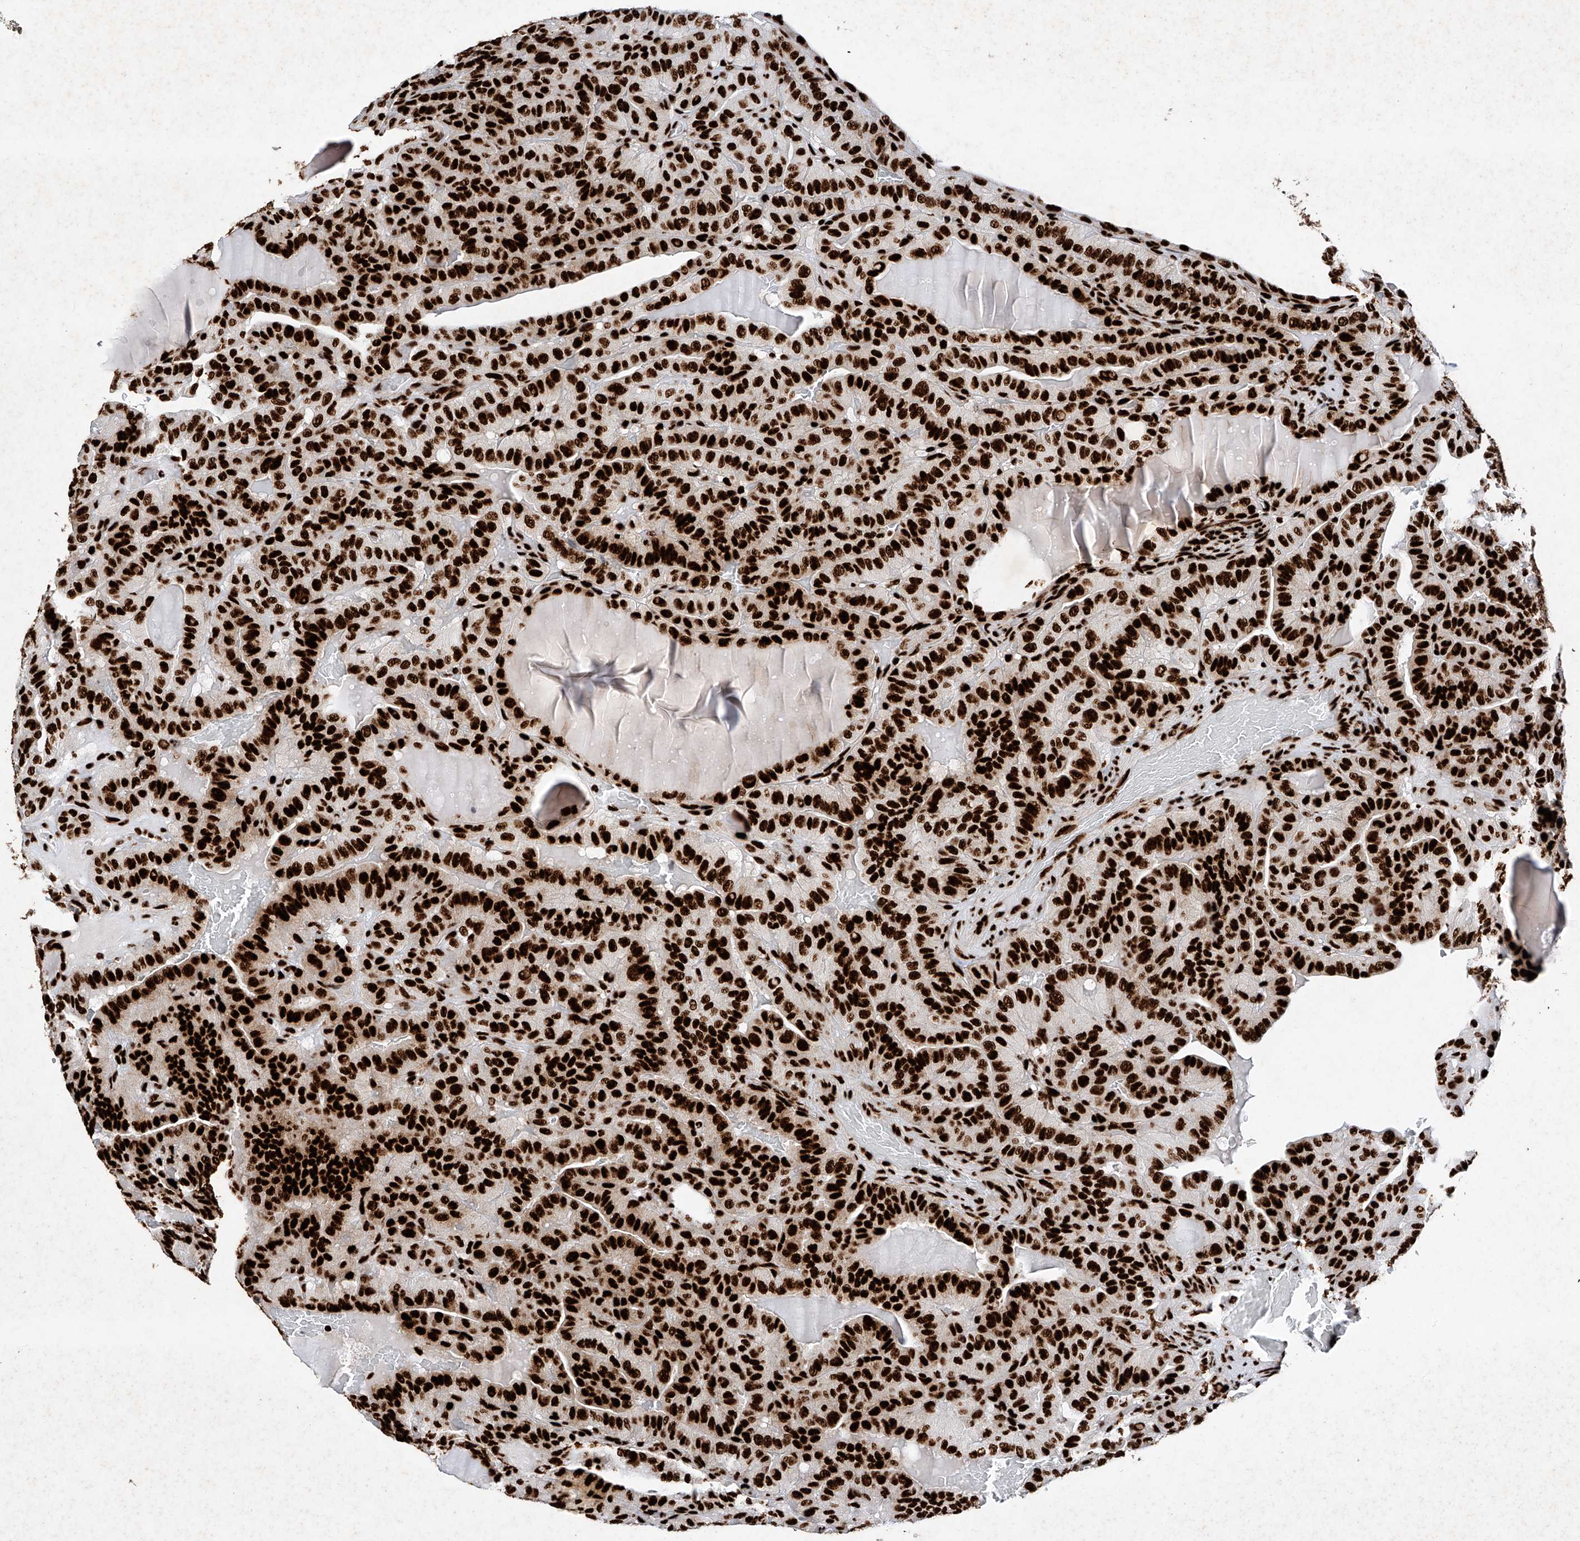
{"staining": {"intensity": "strong", "quantity": ">75%", "location": "nuclear"}, "tissue": "thyroid cancer", "cell_type": "Tumor cells", "image_type": "cancer", "snomed": [{"axis": "morphology", "description": "Papillary adenocarcinoma, NOS"}, {"axis": "topography", "description": "Thyroid gland"}], "caption": "A brown stain labels strong nuclear expression of a protein in human thyroid cancer (papillary adenocarcinoma) tumor cells.", "gene": "SRSF6", "patient": {"sex": "male", "age": 77}}